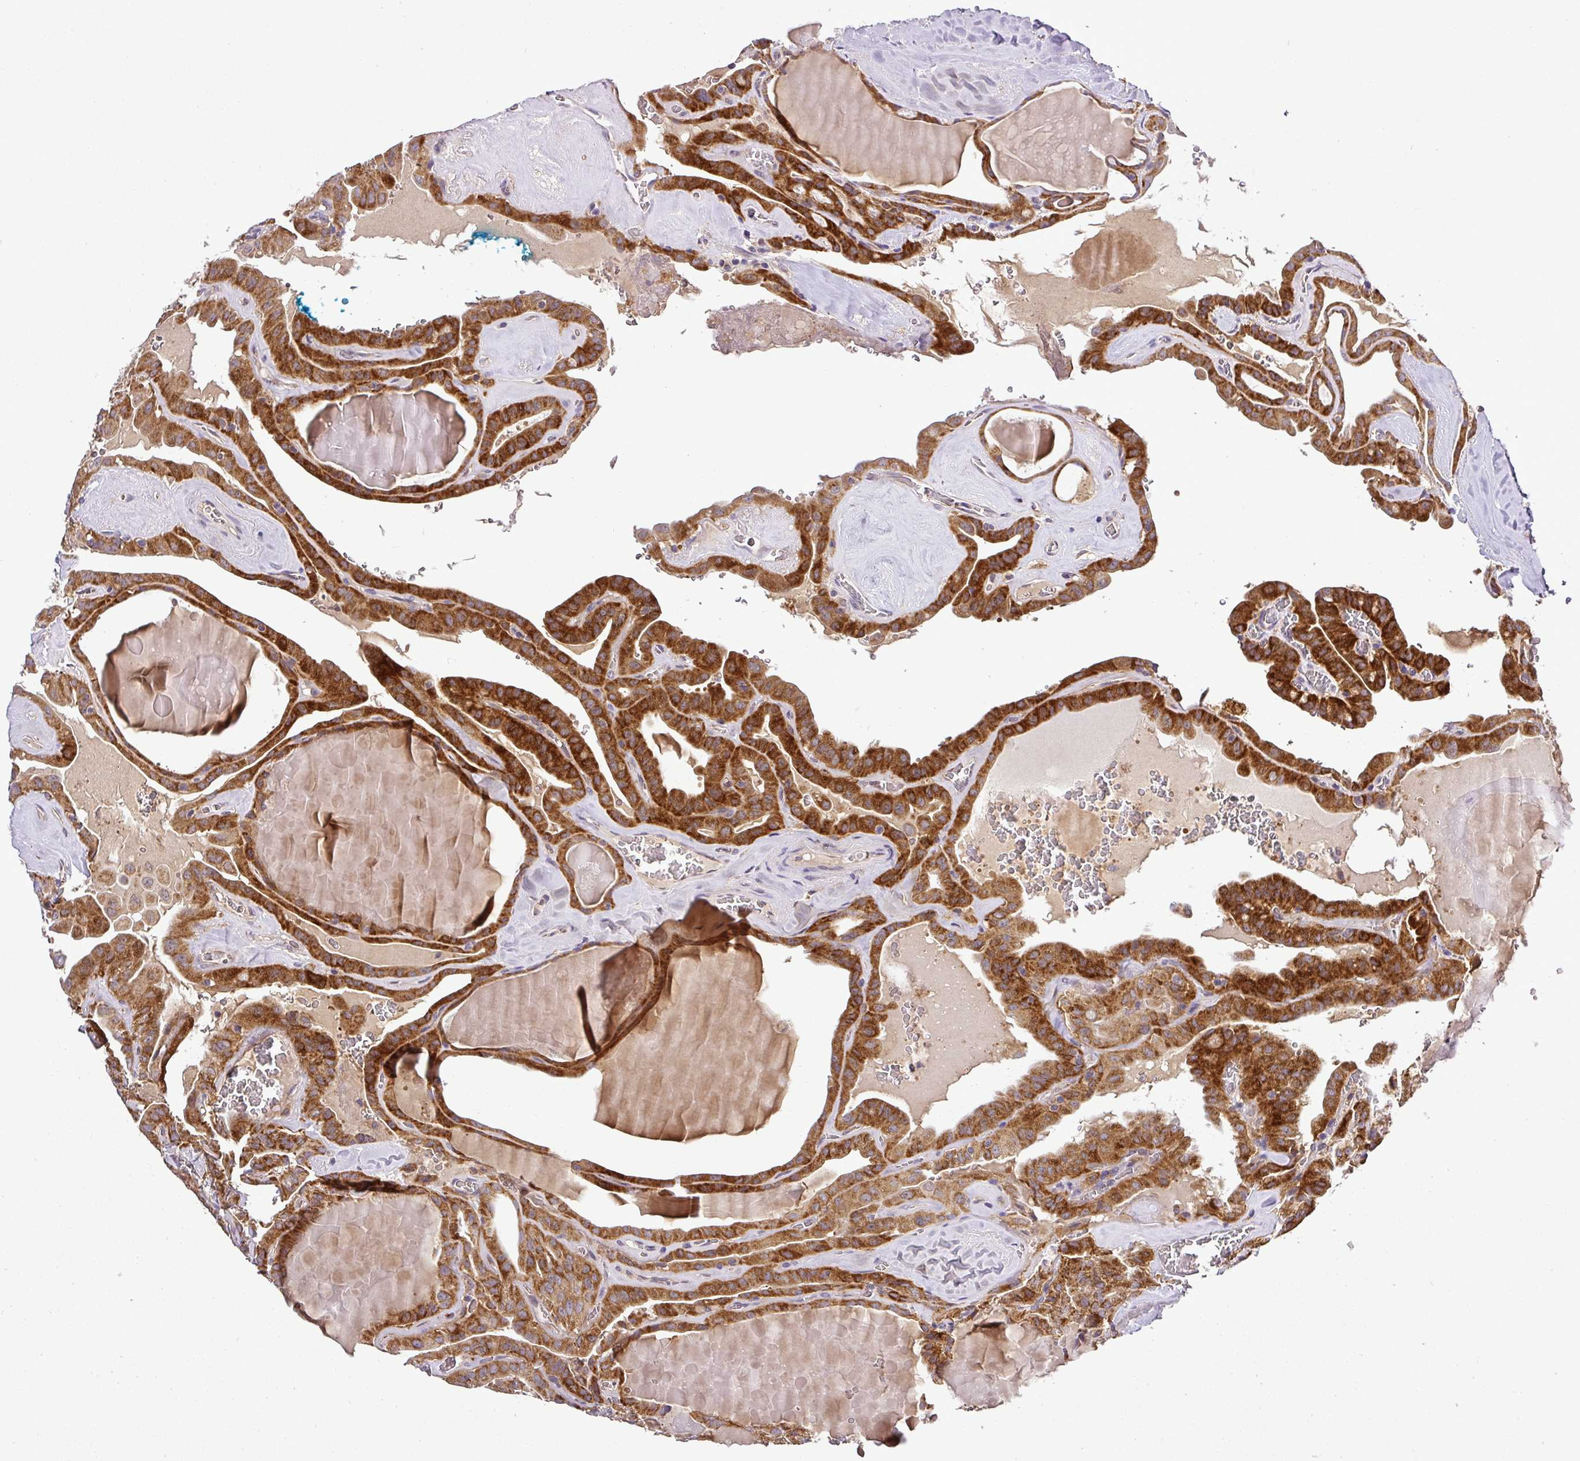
{"staining": {"intensity": "strong", "quantity": ">75%", "location": "cytoplasmic/membranous"}, "tissue": "thyroid cancer", "cell_type": "Tumor cells", "image_type": "cancer", "snomed": [{"axis": "morphology", "description": "Papillary adenocarcinoma, NOS"}, {"axis": "topography", "description": "Thyroid gland"}], "caption": "IHC of papillary adenocarcinoma (thyroid) reveals high levels of strong cytoplasmic/membranous expression in approximately >75% of tumor cells. (brown staining indicates protein expression, while blue staining denotes nuclei).", "gene": "ZNF513", "patient": {"sex": "male", "age": 52}}